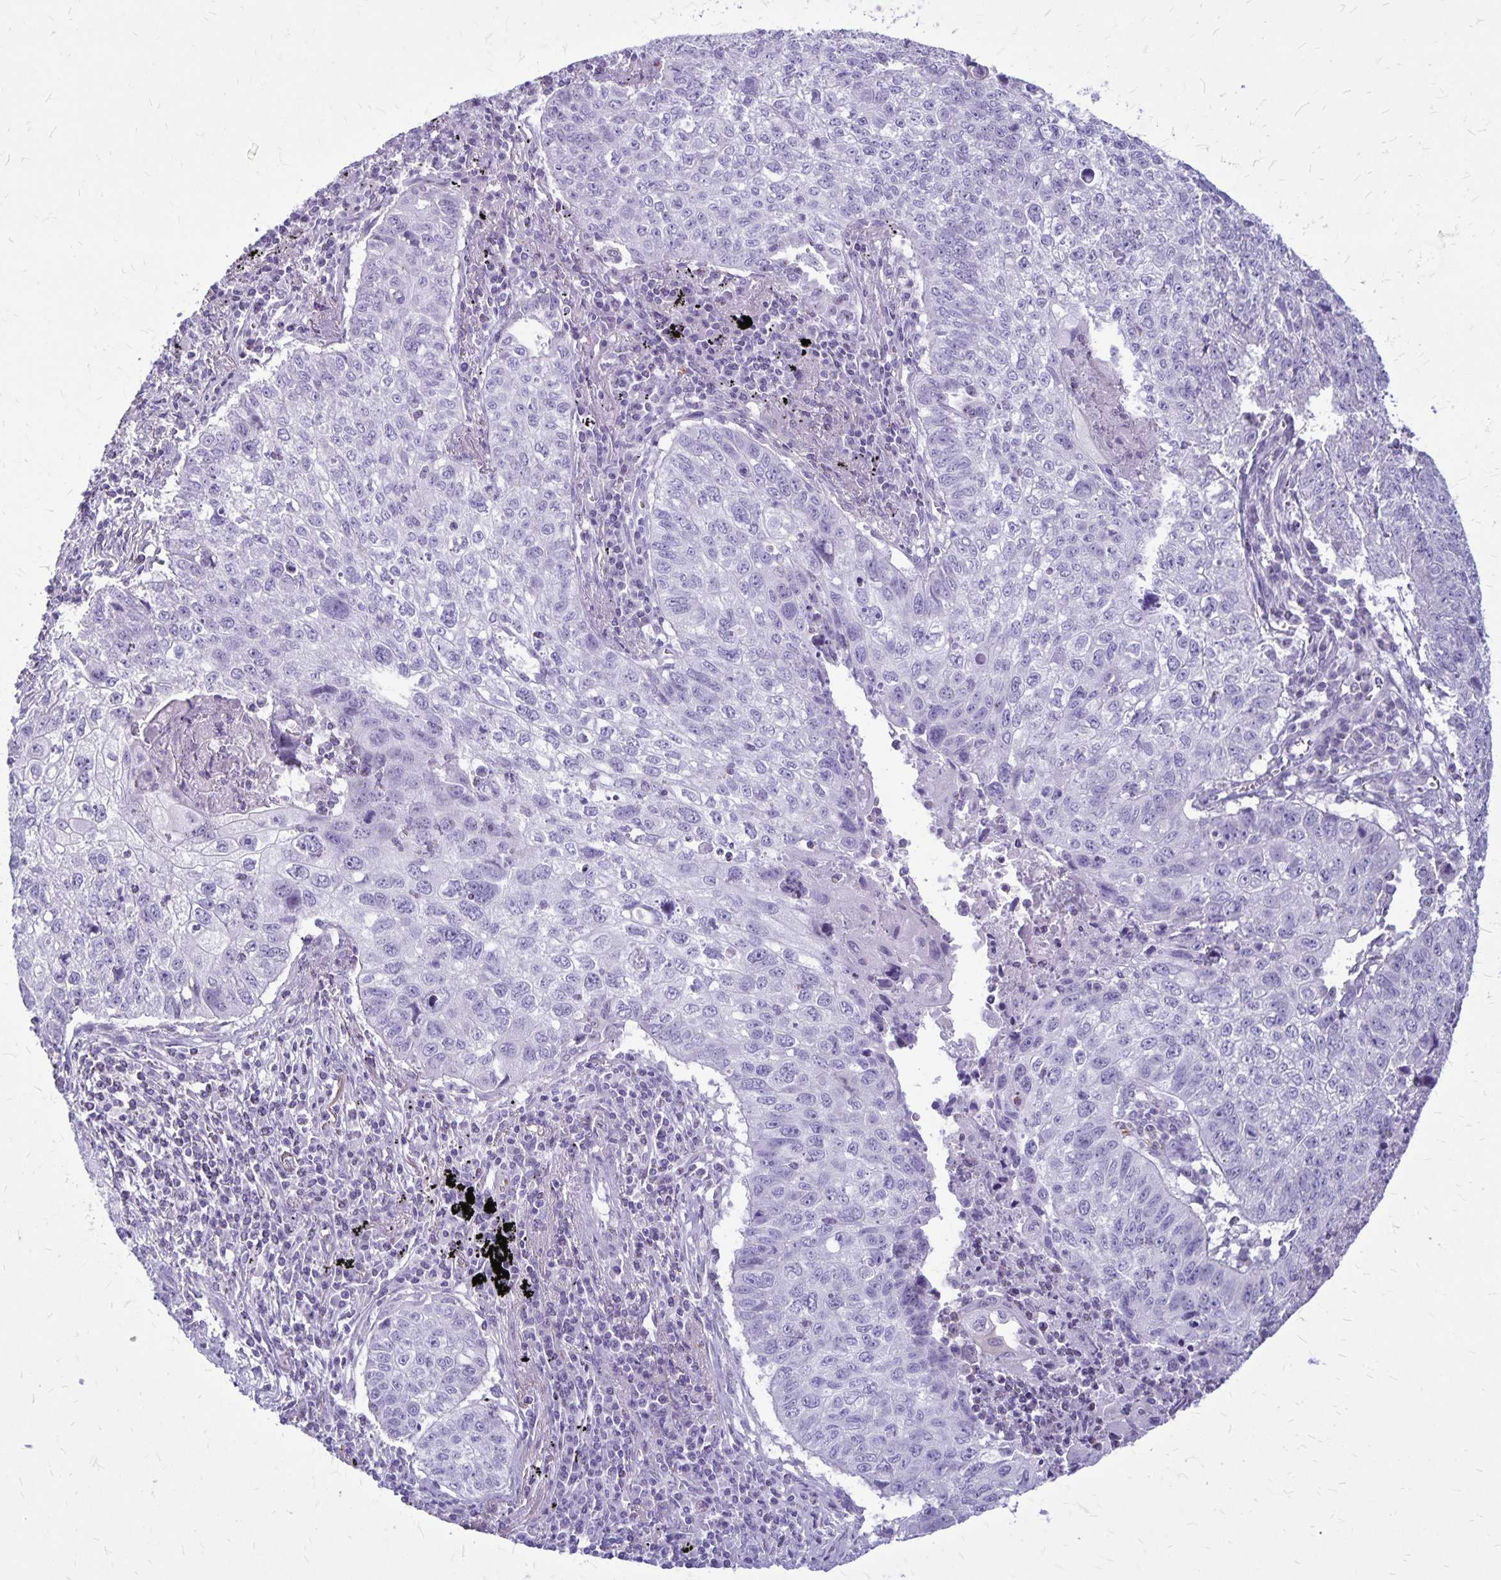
{"staining": {"intensity": "negative", "quantity": "none", "location": "none"}, "tissue": "lung cancer", "cell_type": "Tumor cells", "image_type": "cancer", "snomed": [{"axis": "morphology", "description": "Normal morphology"}, {"axis": "morphology", "description": "Aneuploidy"}, {"axis": "morphology", "description": "Squamous cell carcinoma, NOS"}, {"axis": "topography", "description": "Lymph node"}, {"axis": "topography", "description": "Lung"}], "caption": "A histopathology image of lung cancer stained for a protein exhibits no brown staining in tumor cells.", "gene": "GP9", "patient": {"sex": "female", "age": 76}}